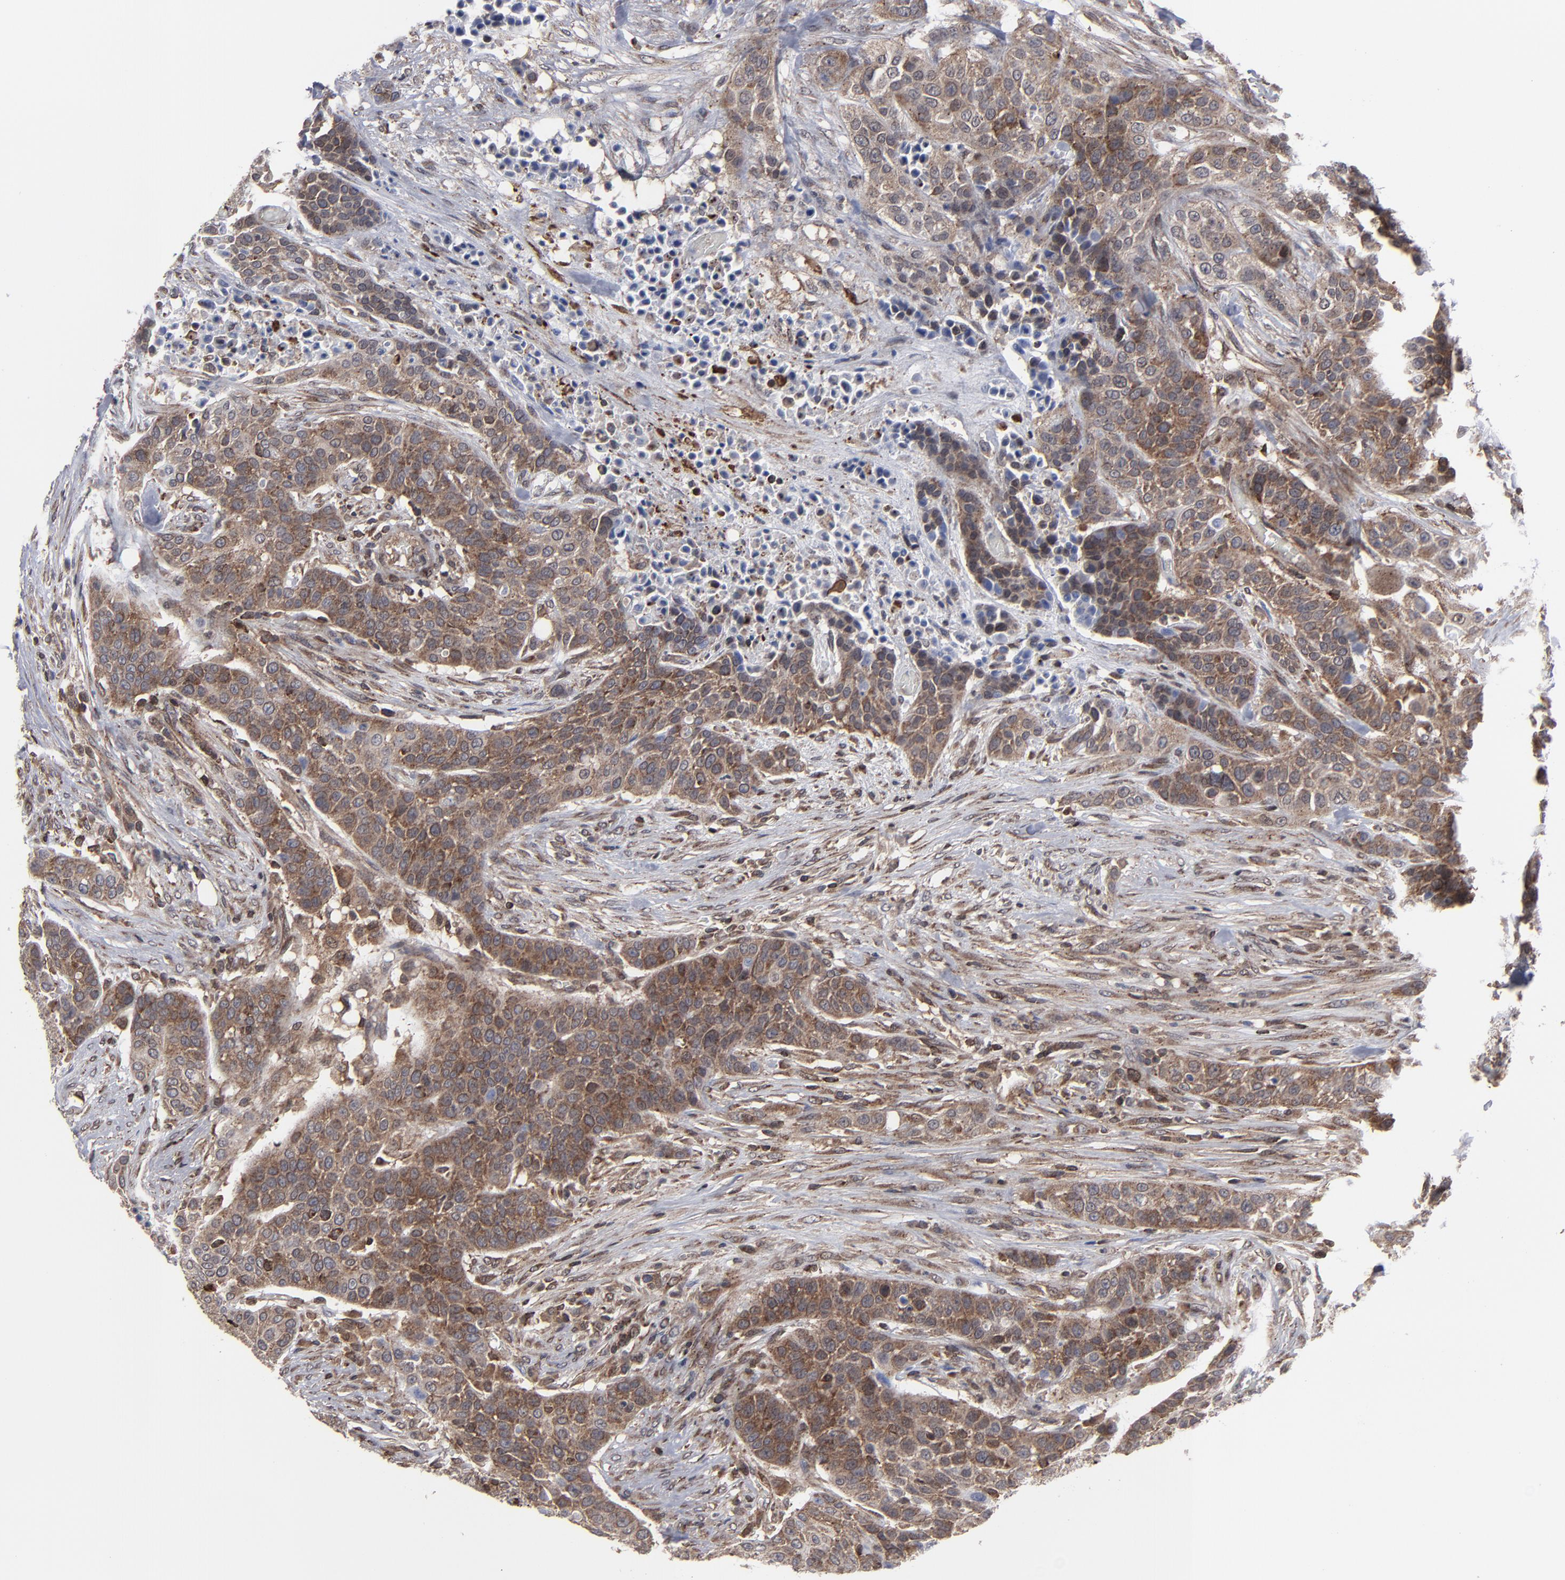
{"staining": {"intensity": "moderate", "quantity": ">75%", "location": "cytoplasmic/membranous,nuclear"}, "tissue": "urothelial cancer", "cell_type": "Tumor cells", "image_type": "cancer", "snomed": [{"axis": "morphology", "description": "Urothelial carcinoma, High grade"}, {"axis": "topography", "description": "Urinary bladder"}], "caption": "Human urothelial cancer stained with a protein marker displays moderate staining in tumor cells.", "gene": "KIAA2026", "patient": {"sex": "male", "age": 74}}